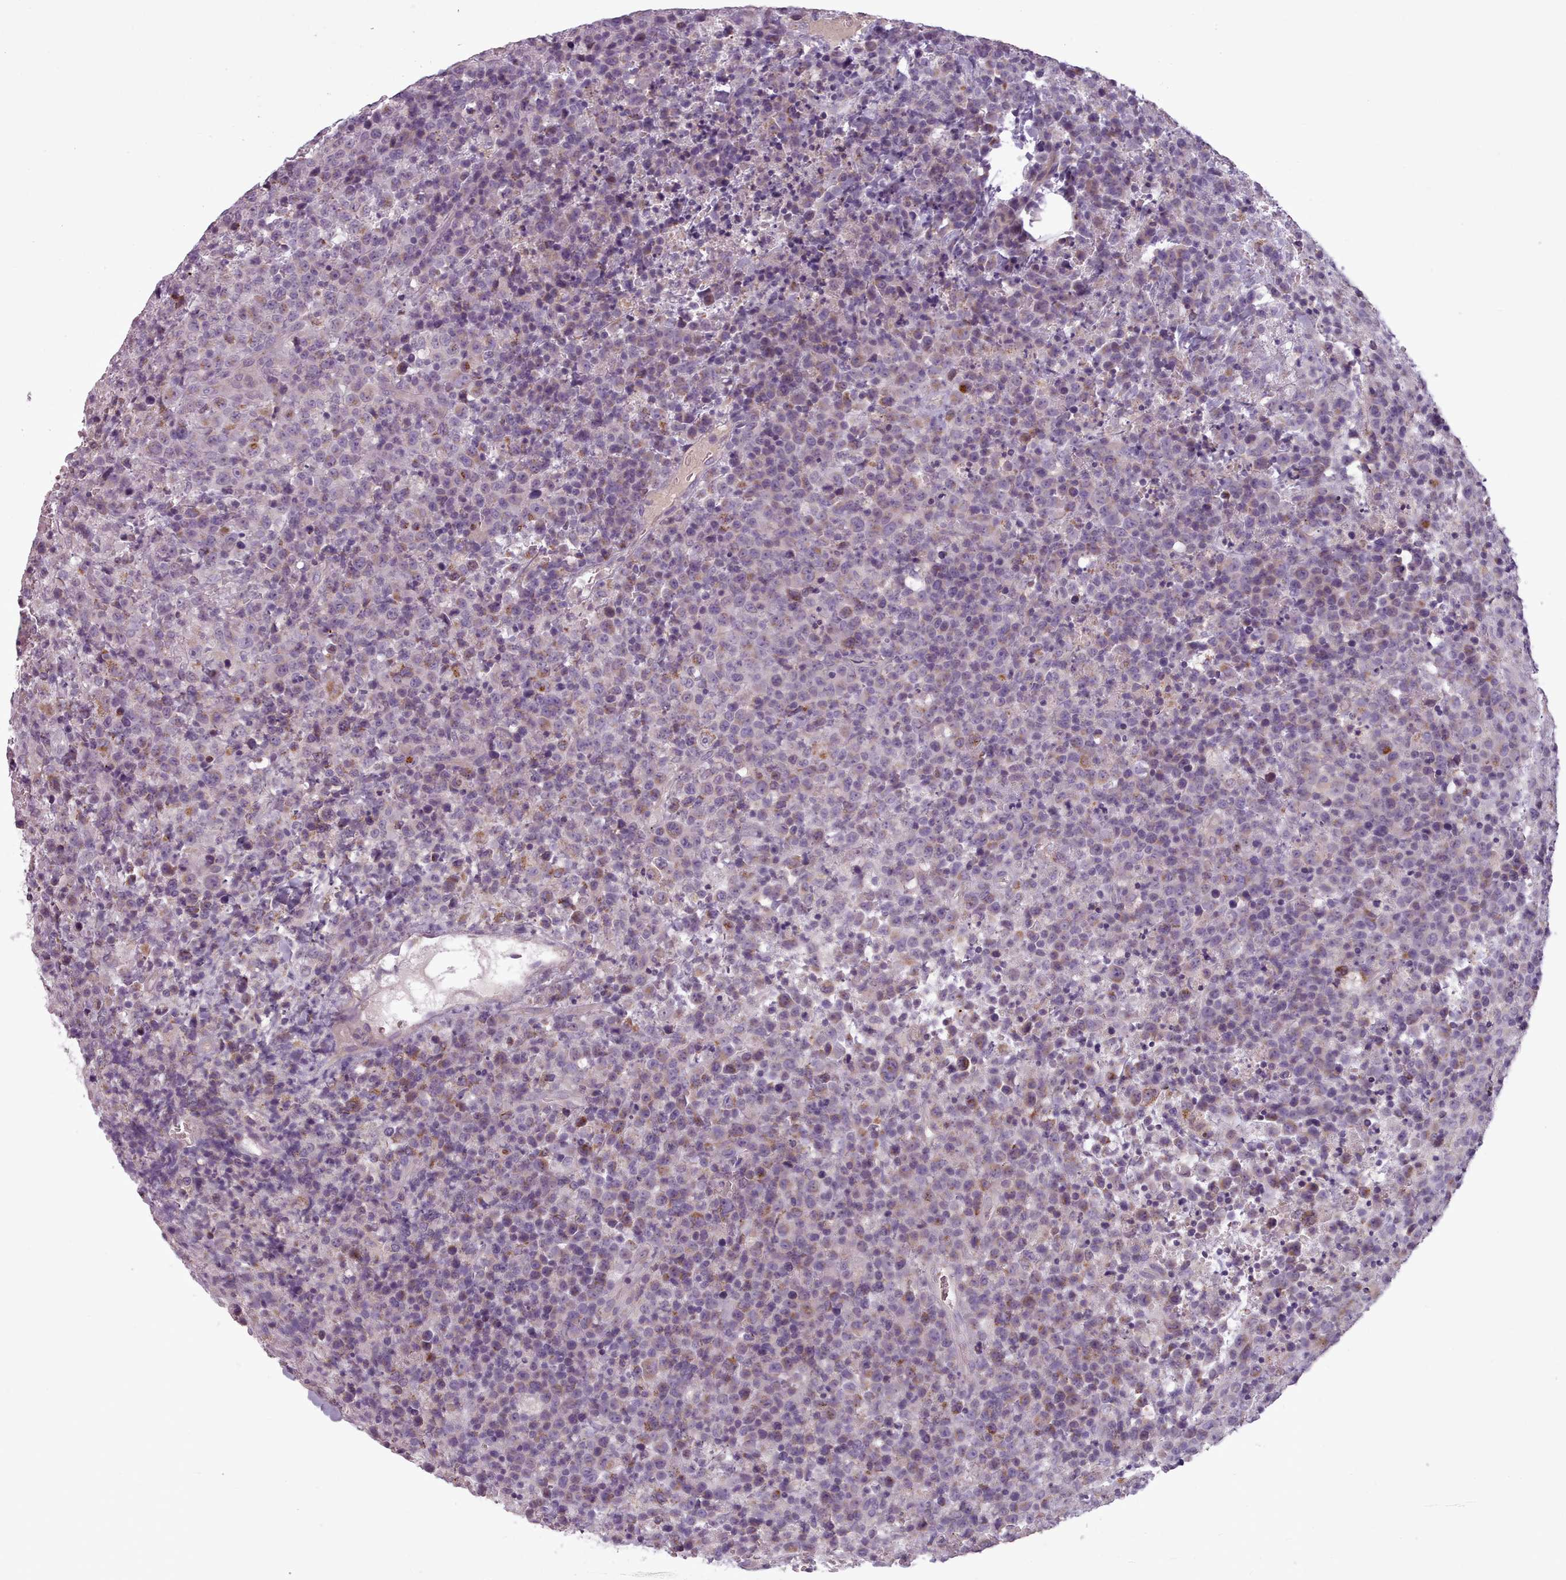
{"staining": {"intensity": "weak", "quantity": "<25%", "location": "cytoplasmic/membranous"}, "tissue": "lymphoma", "cell_type": "Tumor cells", "image_type": "cancer", "snomed": [{"axis": "morphology", "description": "Malignant lymphoma, non-Hodgkin's type, High grade"}, {"axis": "topography", "description": "Lymph node"}], "caption": "IHC of high-grade malignant lymphoma, non-Hodgkin's type exhibits no expression in tumor cells.", "gene": "LAPTM5", "patient": {"sex": "male", "age": 16}}